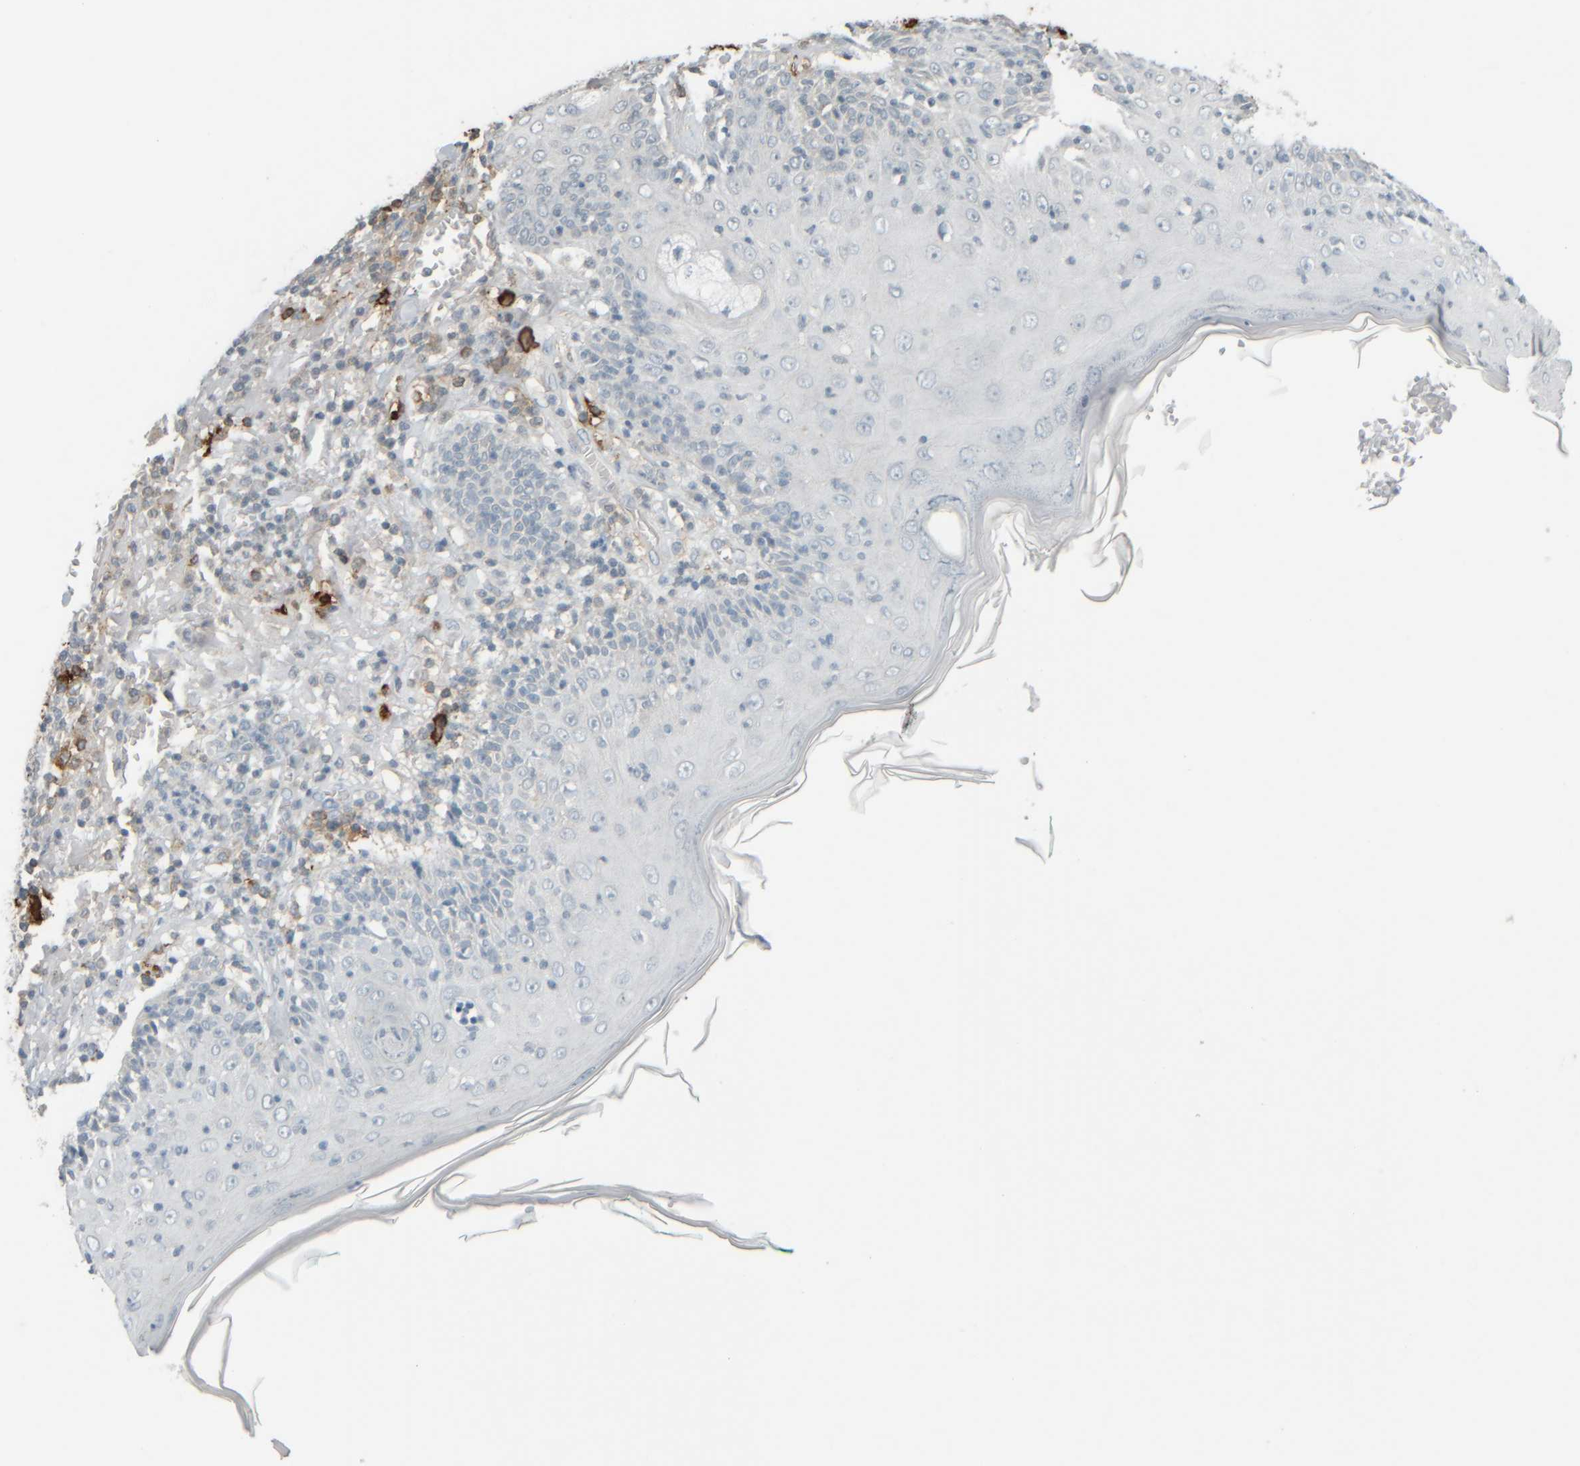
{"staining": {"intensity": "negative", "quantity": "none", "location": "none"}, "tissue": "skin cancer", "cell_type": "Tumor cells", "image_type": "cancer", "snomed": [{"axis": "morphology", "description": "Squamous cell carcinoma, NOS"}, {"axis": "topography", "description": "Skin"}], "caption": "A histopathology image of skin squamous cell carcinoma stained for a protein demonstrates no brown staining in tumor cells.", "gene": "TPSAB1", "patient": {"sex": "female", "age": 88}}